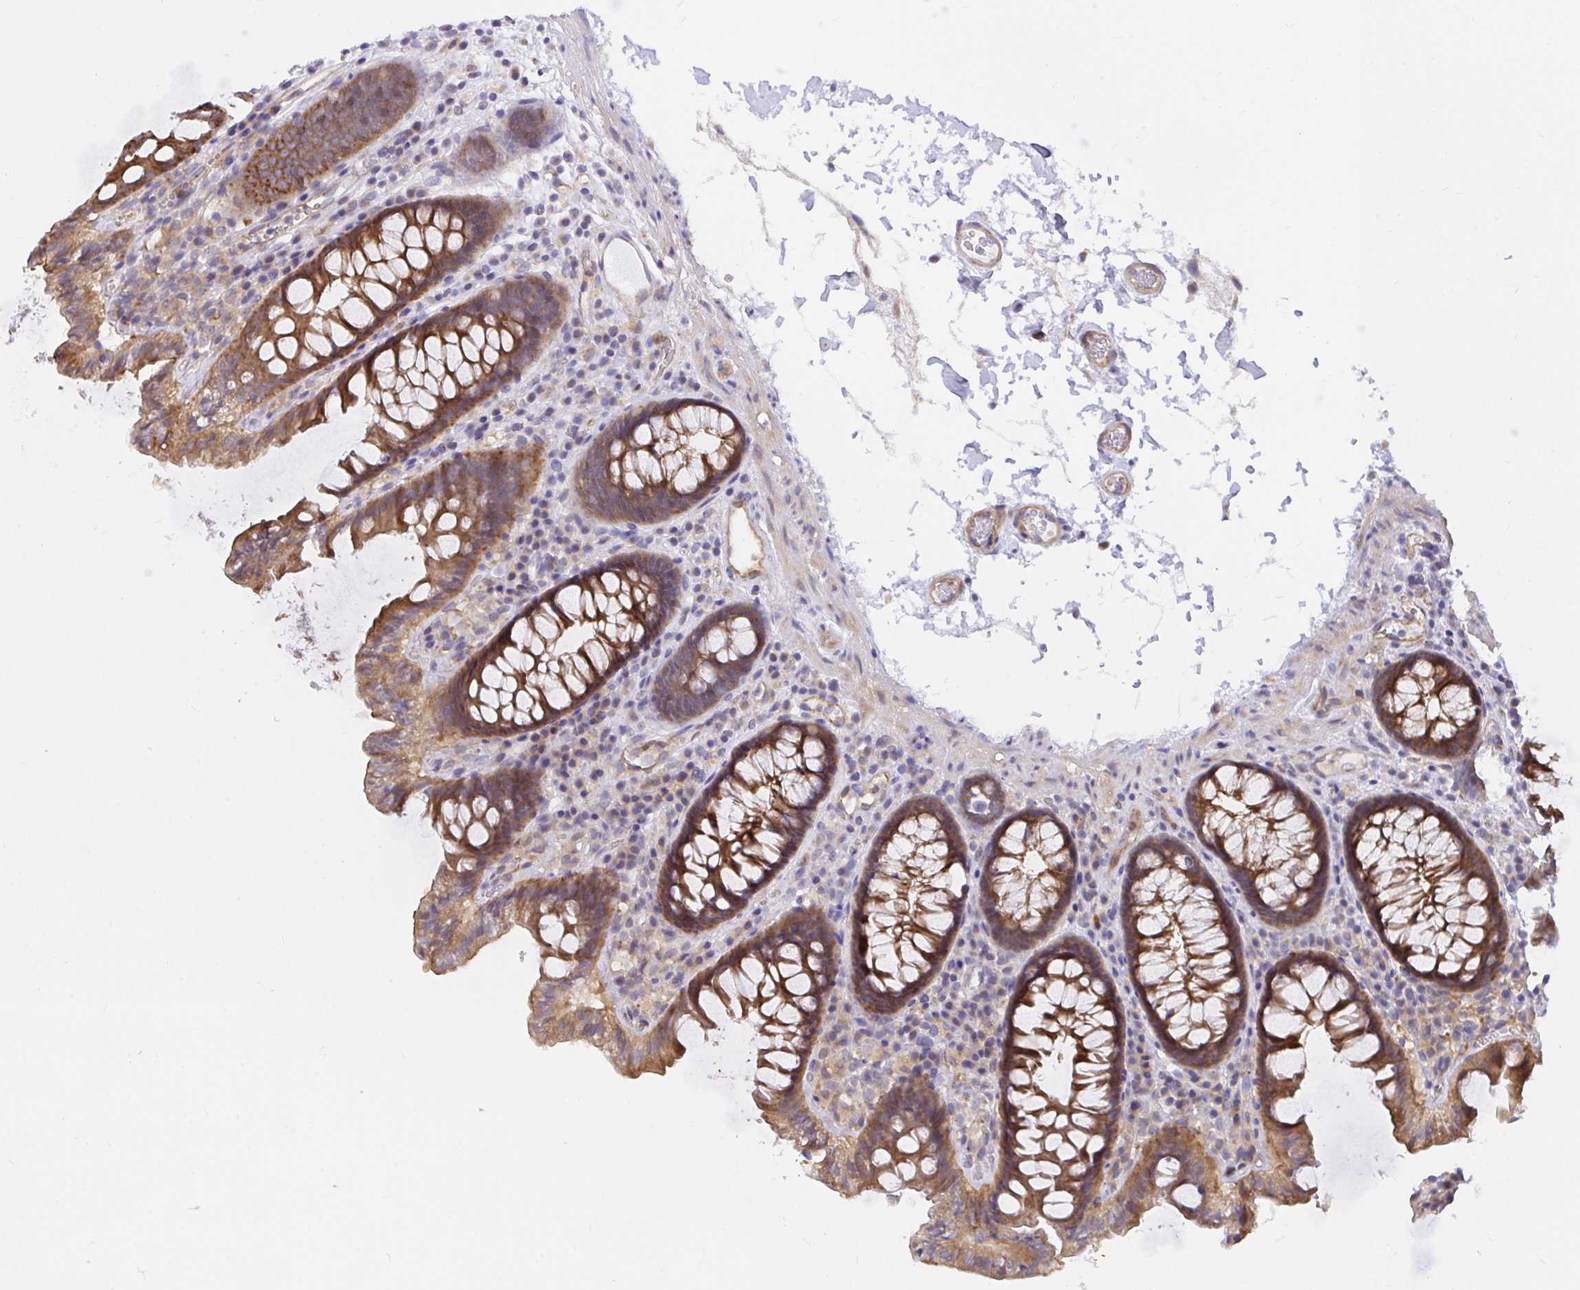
{"staining": {"intensity": "weak", "quantity": "<25%", "location": "cytoplasmic/membranous"}, "tissue": "colon", "cell_type": "Endothelial cells", "image_type": "normal", "snomed": [{"axis": "morphology", "description": "Normal tissue, NOS"}, {"axis": "topography", "description": "Colon"}, {"axis": "topography", "description": "Peripheral nerve tissue"}], "caption": "High magnification brightfield microscopy of unremarkable colon stained with DAB (3,3'-diaminobenzidine) (brown) and counterstained with hematoxylin (blue): endothelial cells show no significant staining.", "gene": "TRIM55", "patient": {"sex": "male", "age": 84}}